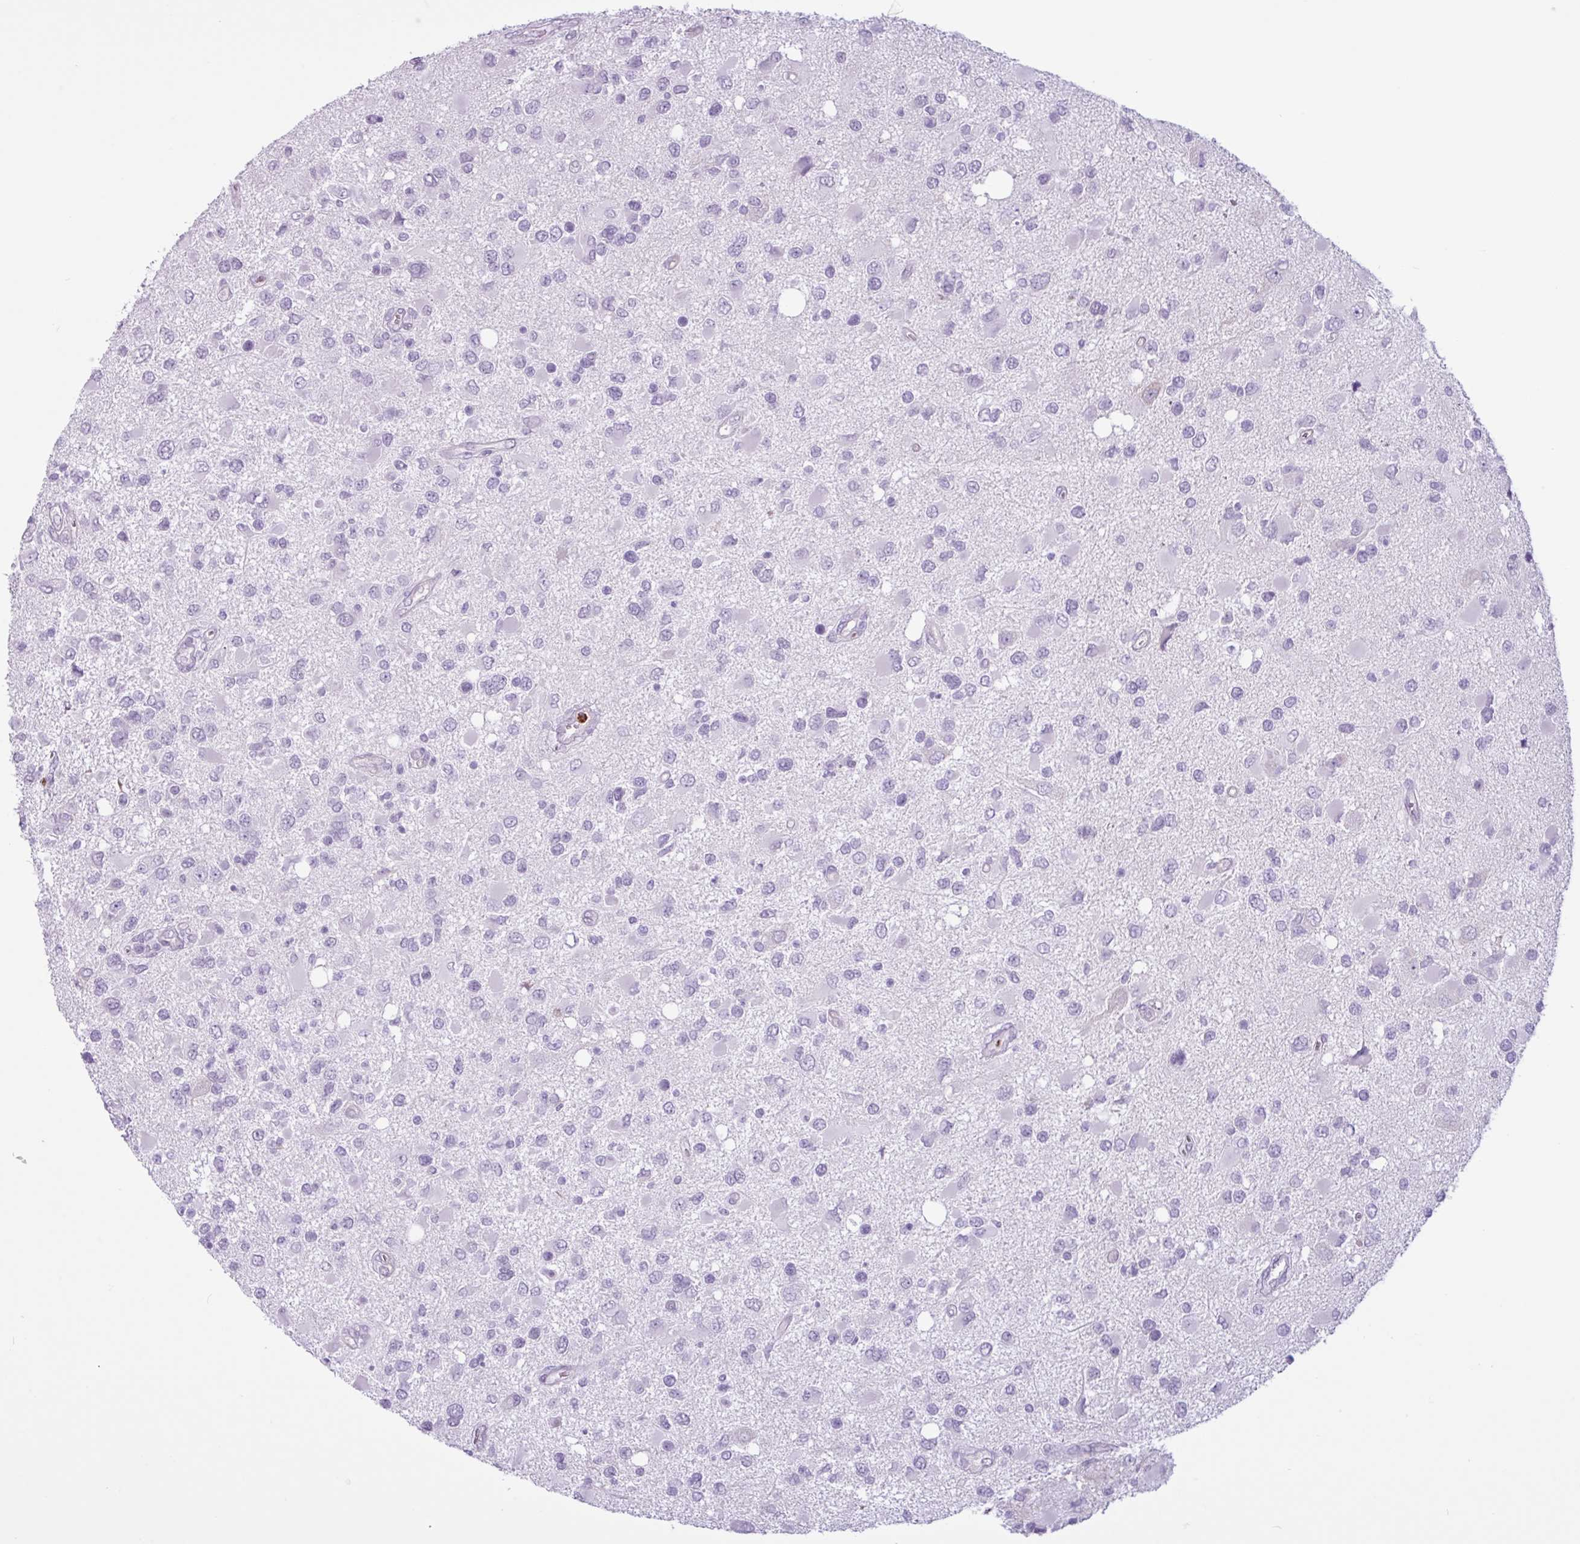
{"staining": {"intensity": "negative", "quantity": "none", "location": "none"}, "tissue": "glioma", "cell_type": "Tumor cells", "image_type": "cancer", "snomed": [{"axis": "morphology", "description": "Glioma, malignant, High grade"}, {"axis": "topography", "description": "Brain"}], "caption": "Immunohistochemistry of glioma exhibits no positivity in tumor cells. Nuclei are stained in blue.", "gene": "TMEM178A", "patient": {"sex": "male", "age": 53}}